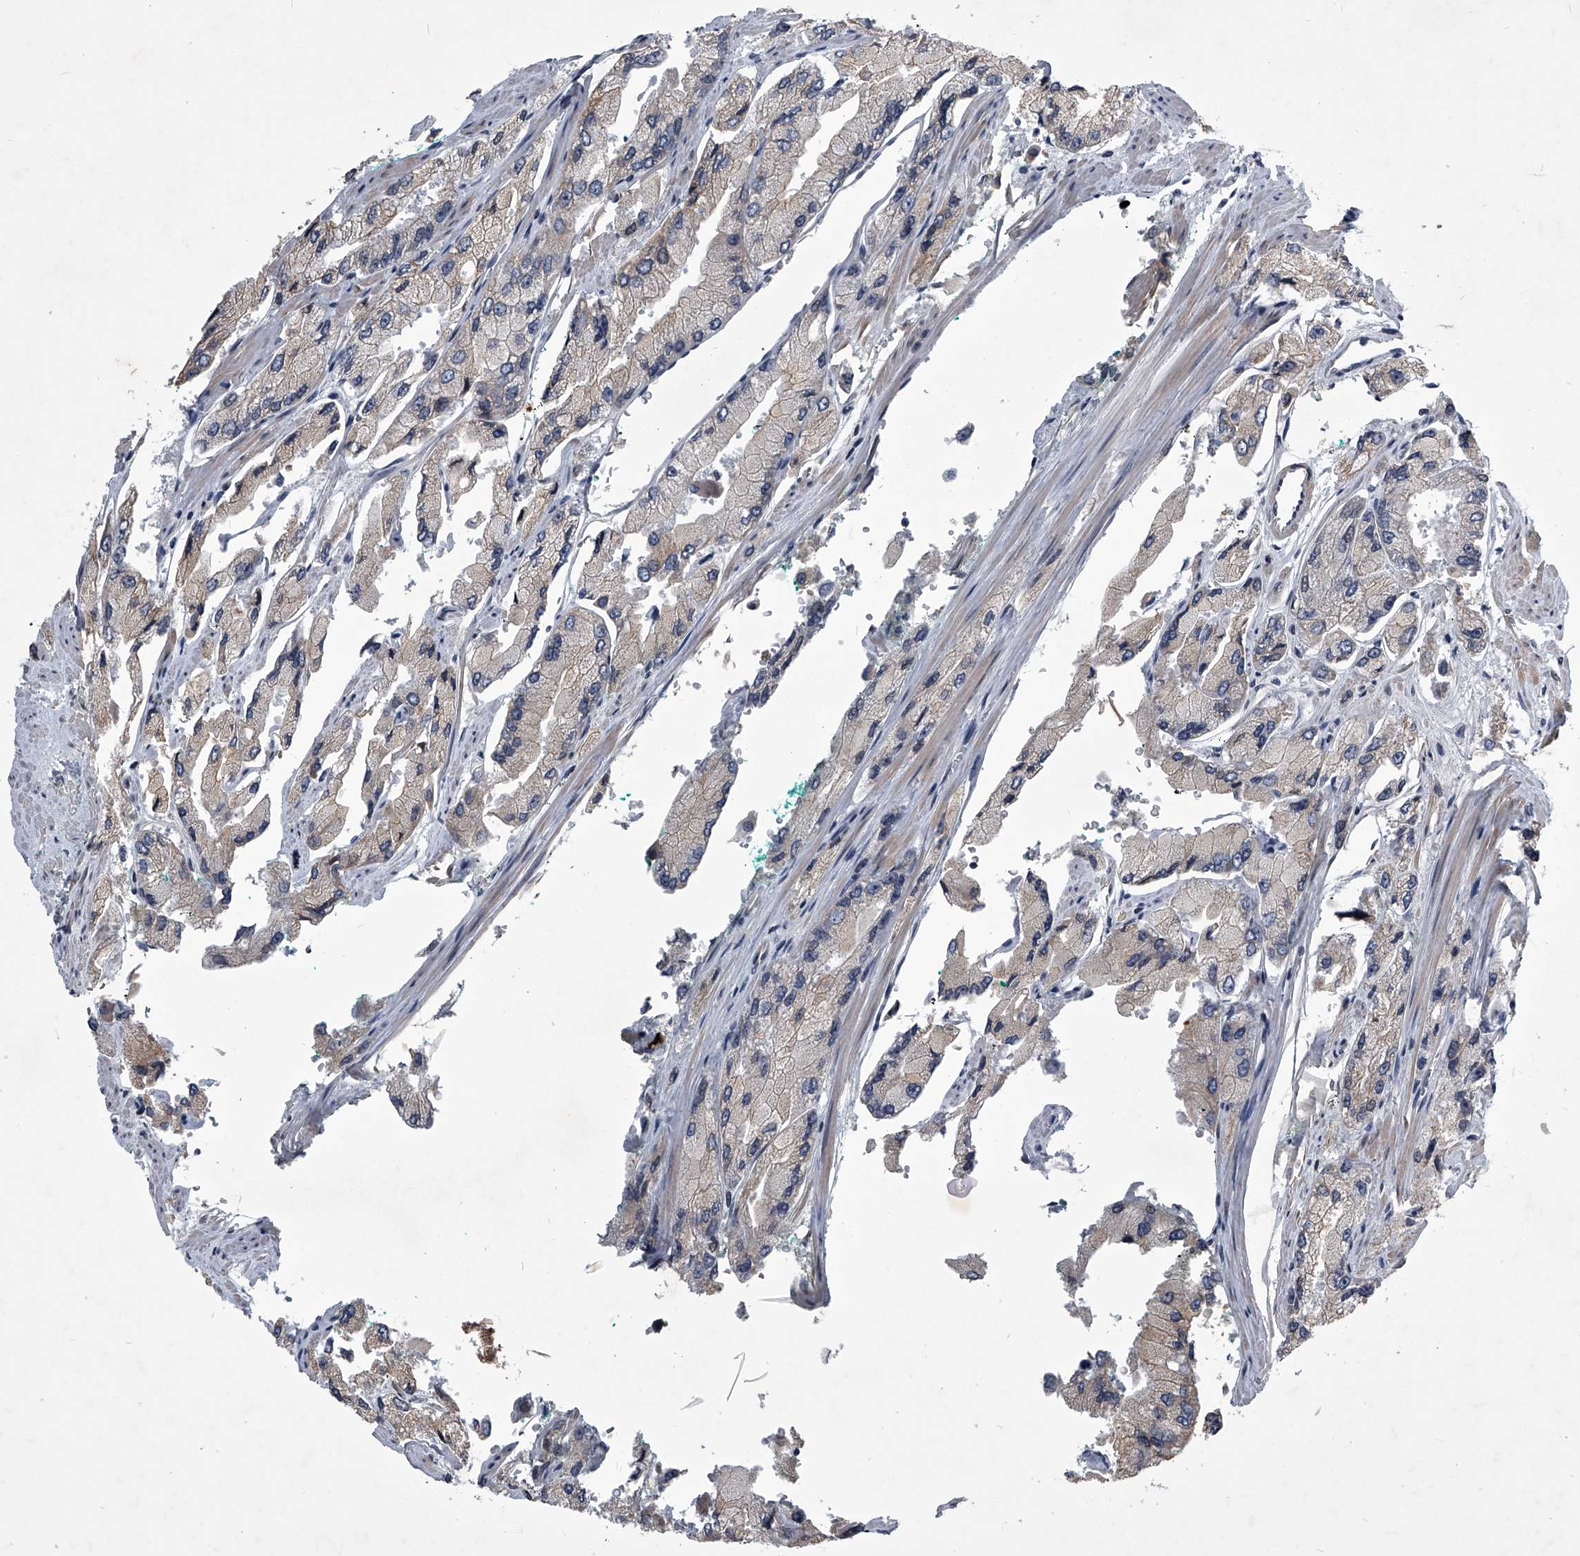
{"staining": {"intensity": "weak", "quantity": "<25%", "location": "cytoplasmic/membranous"}, "tissue": "prostate cancer", "cell_type": "Tumor cells", "image_type": "cancer", "snomed": [{"axis": "morphology", "description": "Adenocarcinoma, High grade"}, {"axis": "topography", "description": "Prostate"}], "caption": "This image is of prostate cancer stained with immunohistochemistry (IHC) to label a protein in brown with the nuclei are counter-stained blue. There is no staining in tumor cells. (DAB (3,3'-diaminobenzidine) immunohistochemistry, high magnification).", "gene": "ZNF76", "patient": {"sex": "male", "age": 58}}